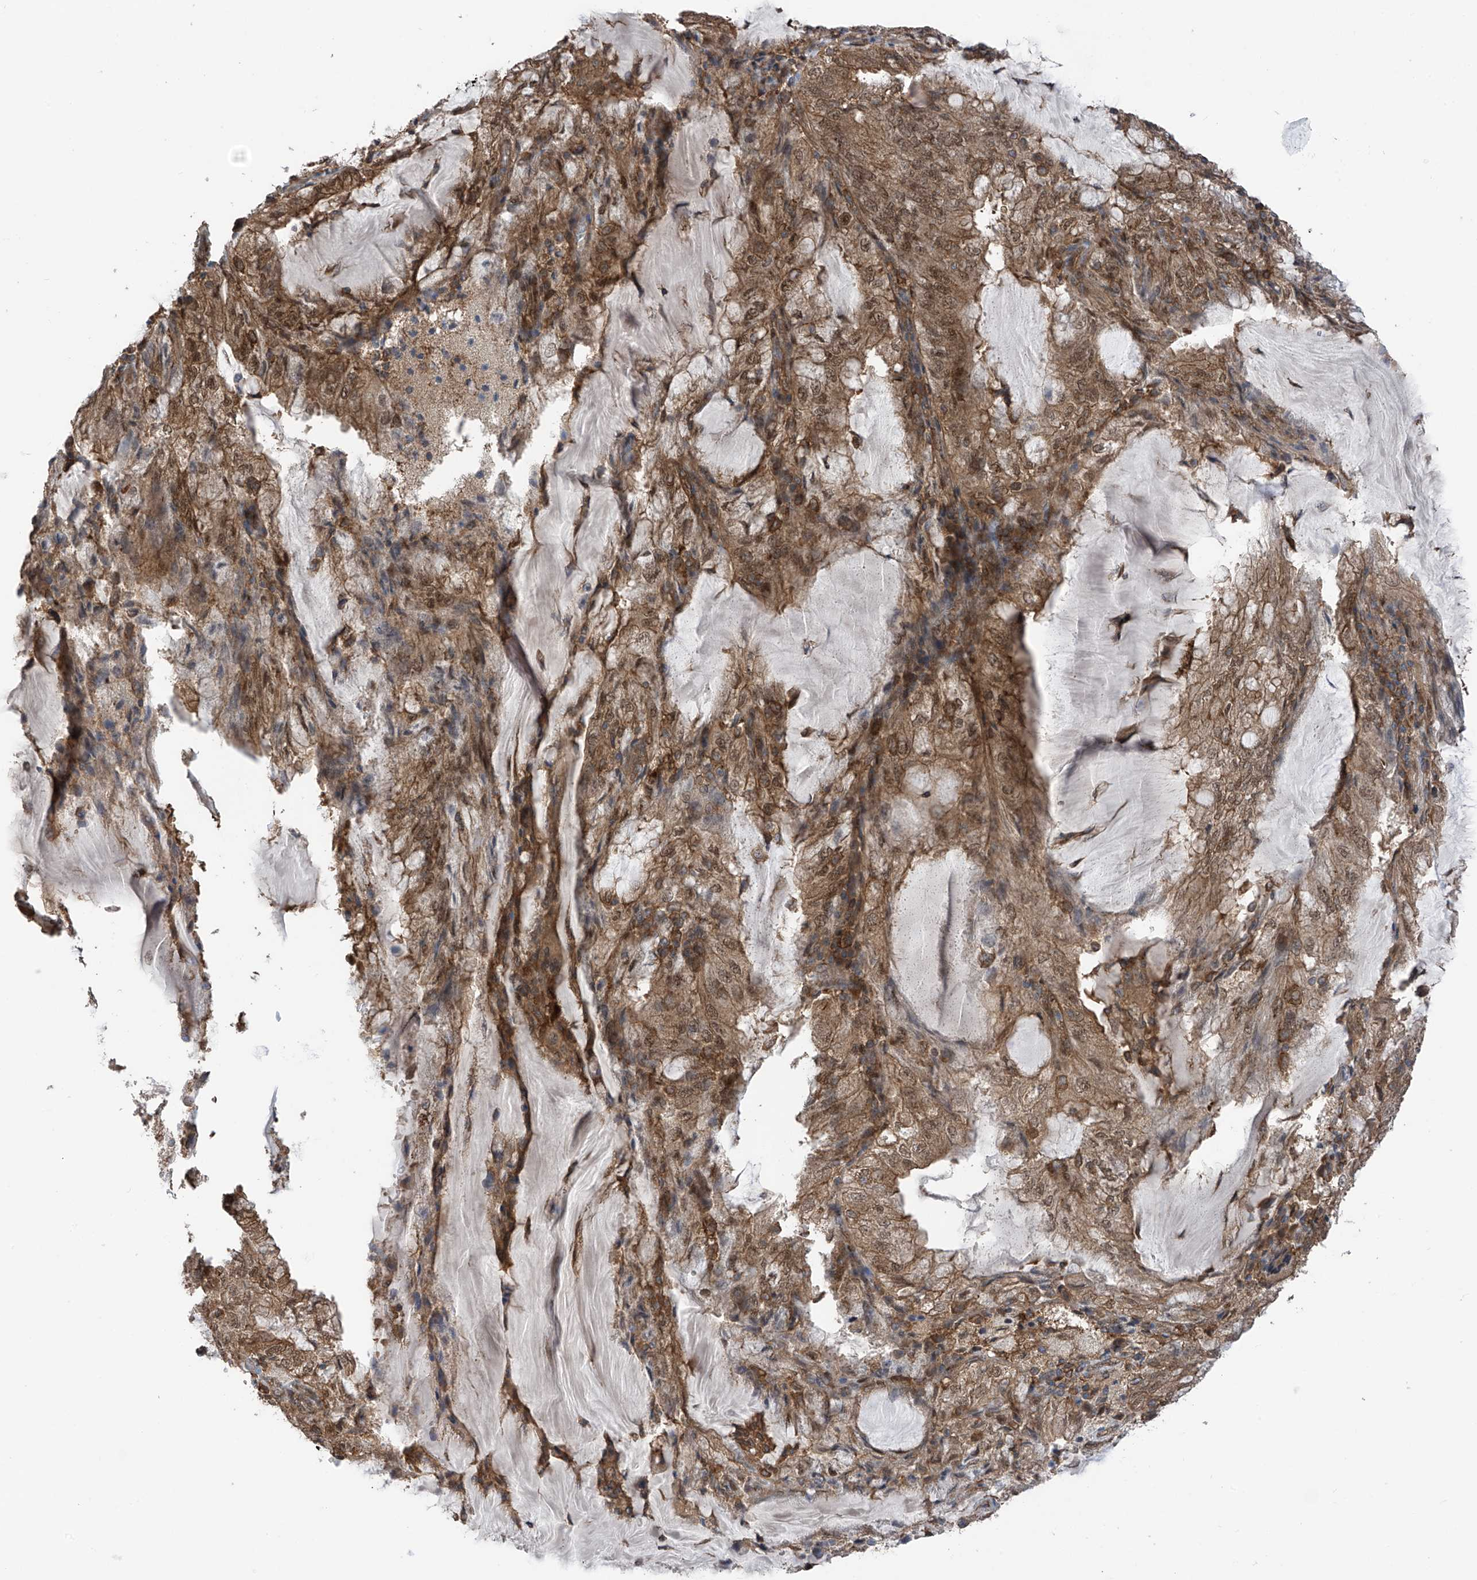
{"staining": {"intensity": "moderate", "quantity": ">75%", "location": "cytoplasmic/membranous,nuclear"}, "tissue": "endometrial cancer", "cell_type": "Tumor cells", "image_type": "cancer", "snomed": [{"axis": "morphology", "description": "Adenocarcinoma, NOS"}, {"axis": "topography", "description": "Endometrium"}], "caption": "Immunohistochemistry (IHC) of adenocarcinoma (endometrial) shows medium levels of moderate cytoplasmic/membranous and nuclear expression in about >75% of tumor cells.", "gene": "CHPF", "patient": {"sex": "female", "age": 81}}